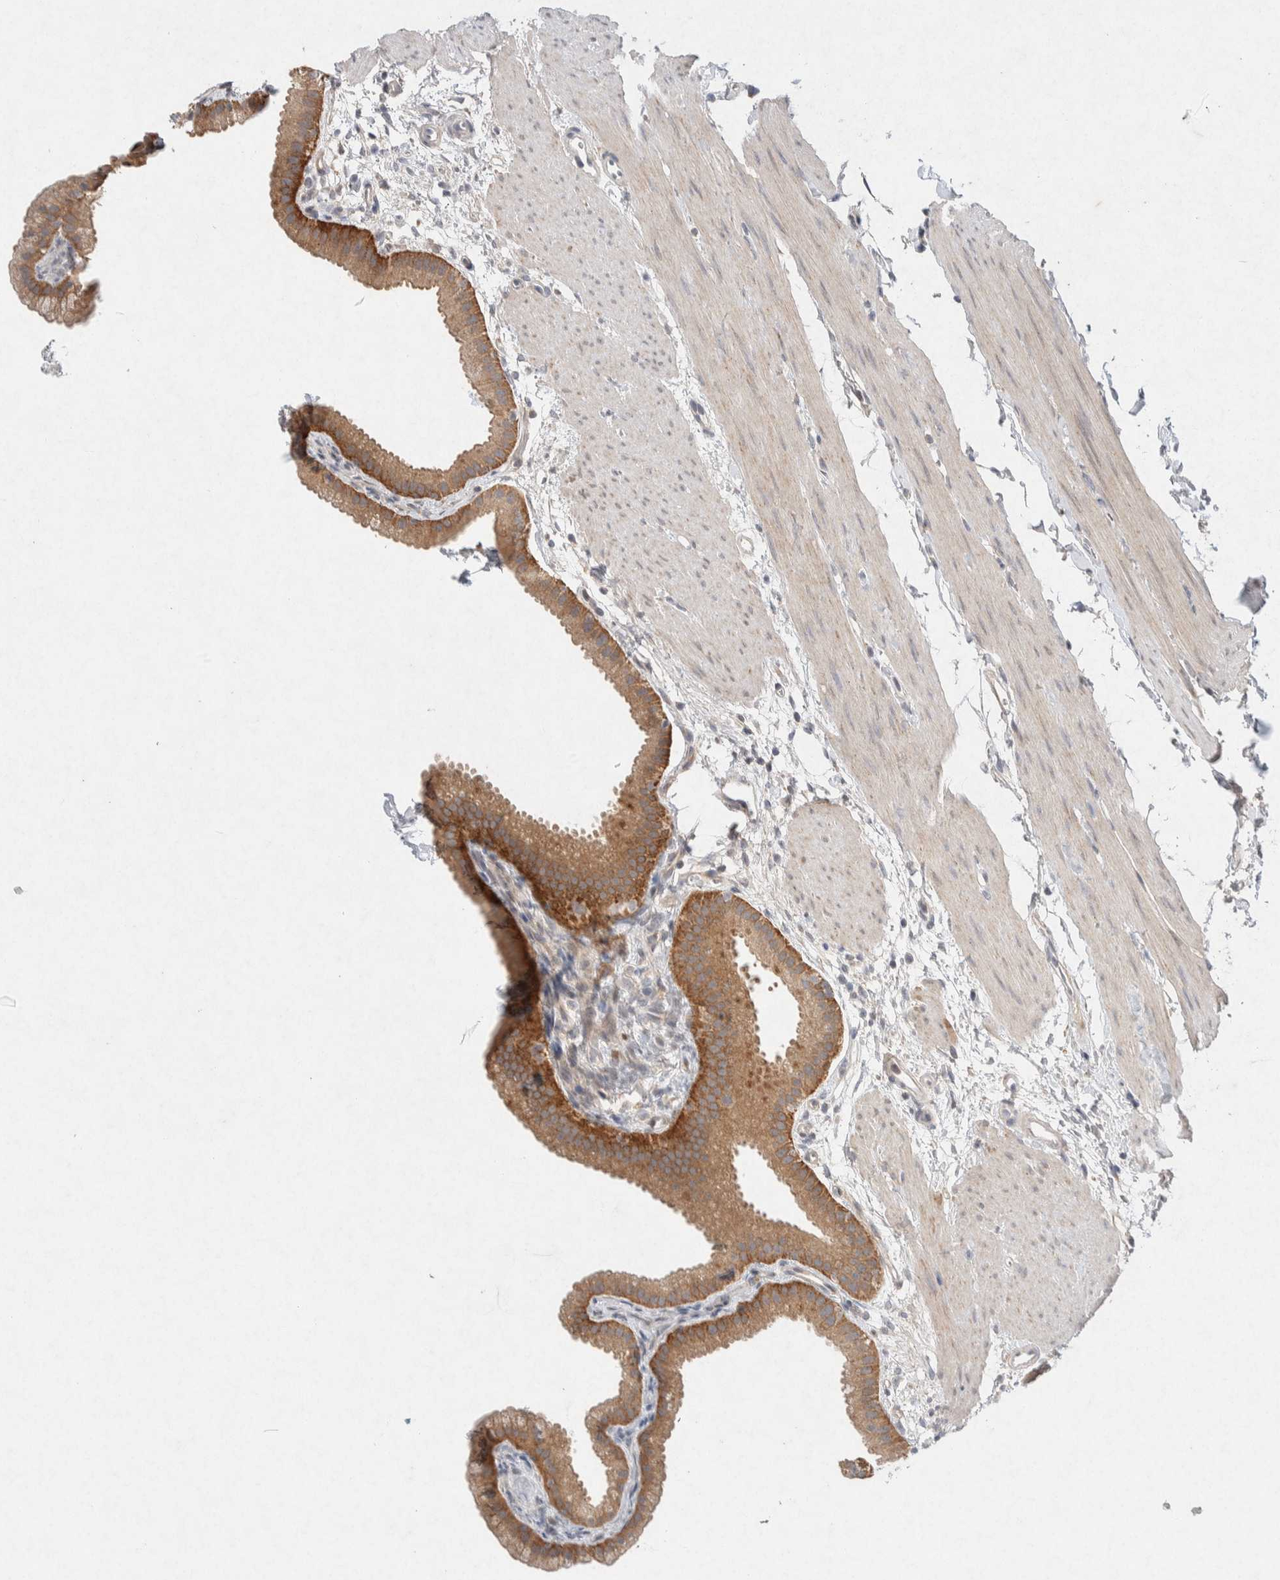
{"staining": {"intensity": "moderate", "quantity": ">75%", "location": "cytoplasmic/membranous"}, "tissue": "gallbladder", "cell_type": "Glandular cells", "image_type": "normal", "snomed": [{"axis": "morphology", "description": "Normal tissue, NOS"}, {"axis": "topography", "description": "Gallbladder"}], "caption": "The micrograph displays staining of unremarkable gallbladder, revealing moderate cytoplasmic/membranous protein expression (brown color) within glandular cells.", "gene": "CMTM4", "patient": {"sex": "female", "age": 64}}